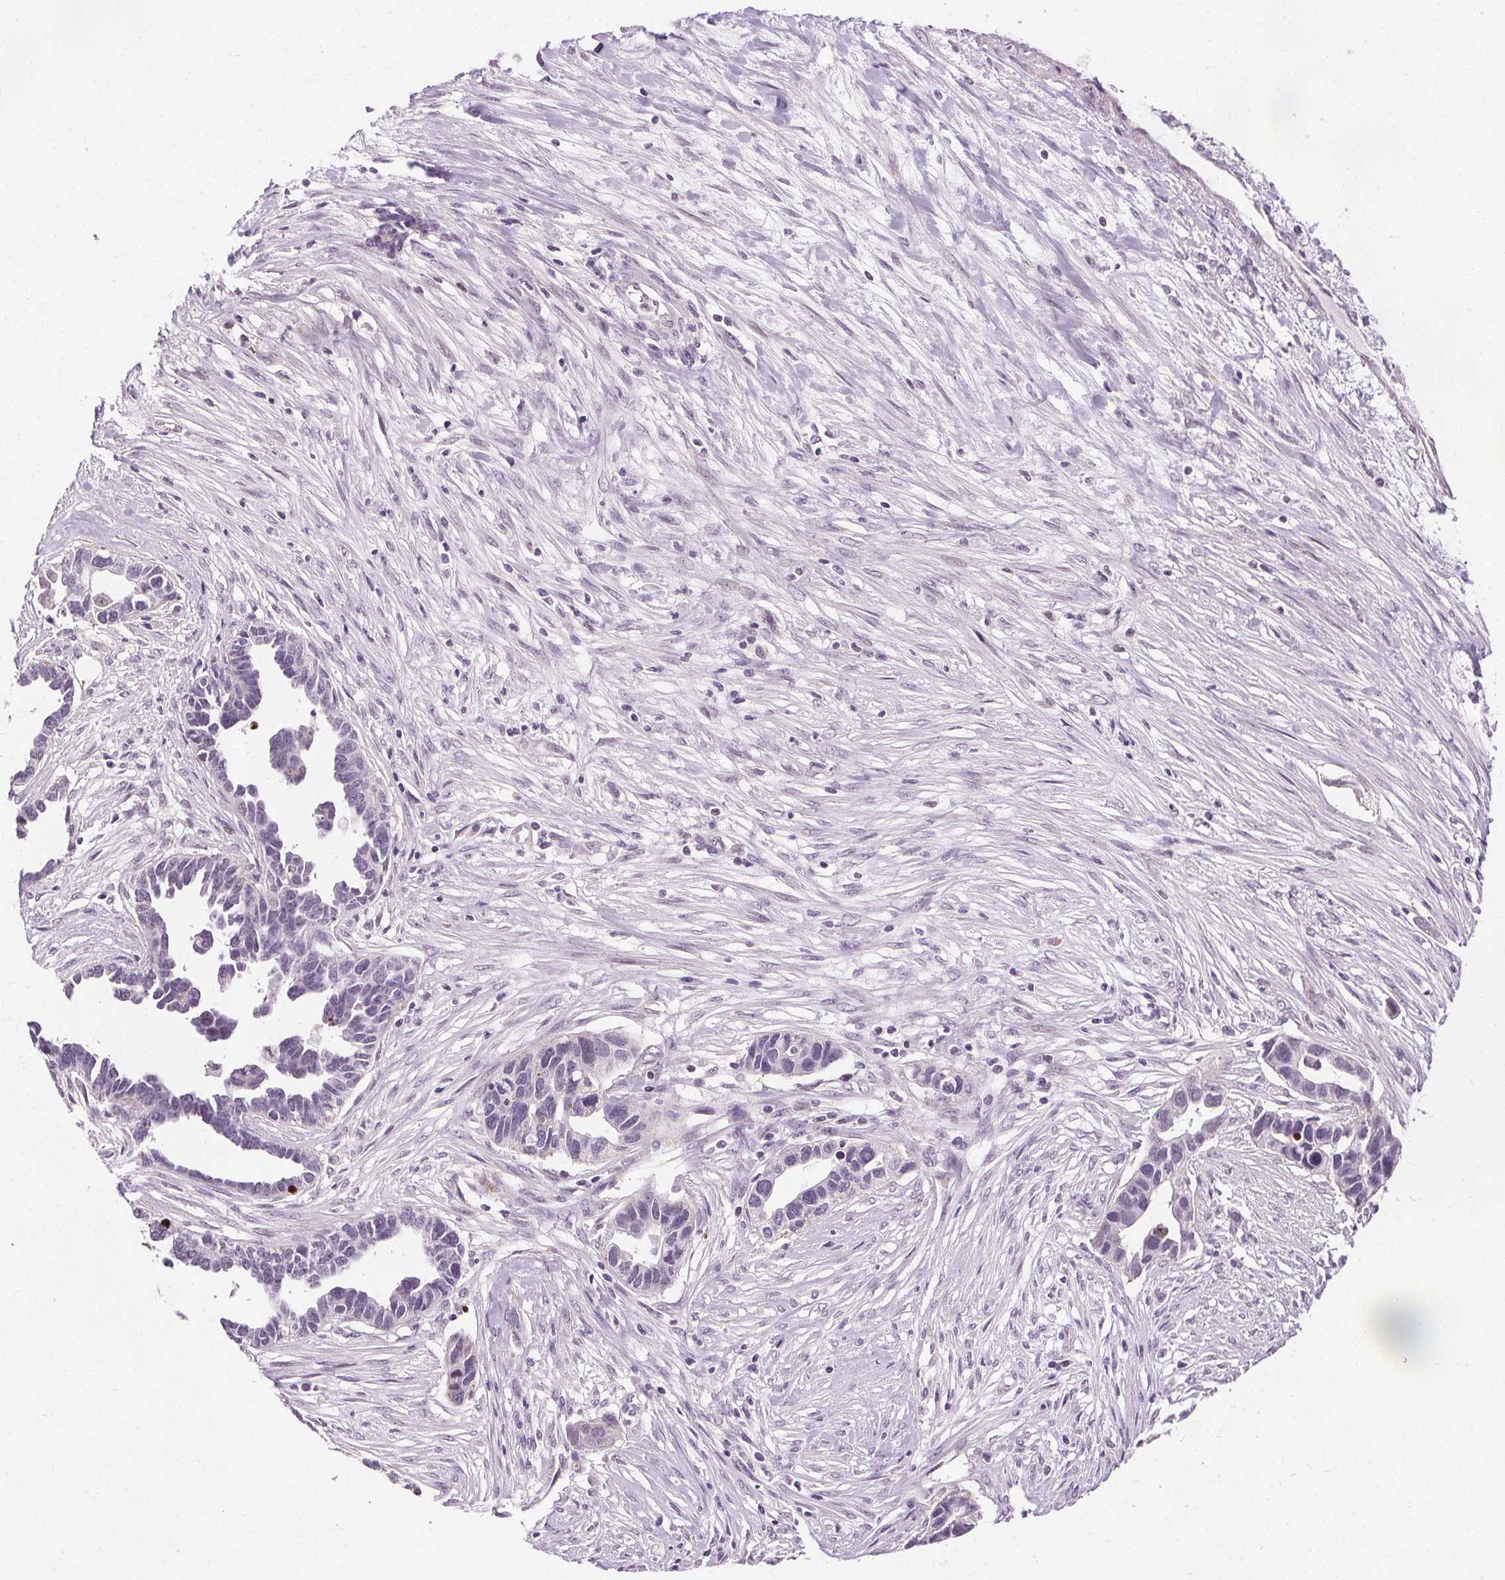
{"staining": {"intensity": "negative", "quantity": "none", "location": "none"}, "tissue": "ovarian cancer", "cell_type": "Tumor cells", "image_type": "cancer", "snomed": [{"axis": "morphology", "description": "Cystadenocarcinoma, serous, NOS"}, {"axis": "topography", "description": "Ovary"}], "caption": "This image is of ovarian serous cystadenocarcinoma stained with immunohistochemistry to label a protein in brown with the nuclei are counter-stained blue. There is no expression in tumor cells.", "gene": "CEBPA", "patient": {"sex": "female", "age": 54}}